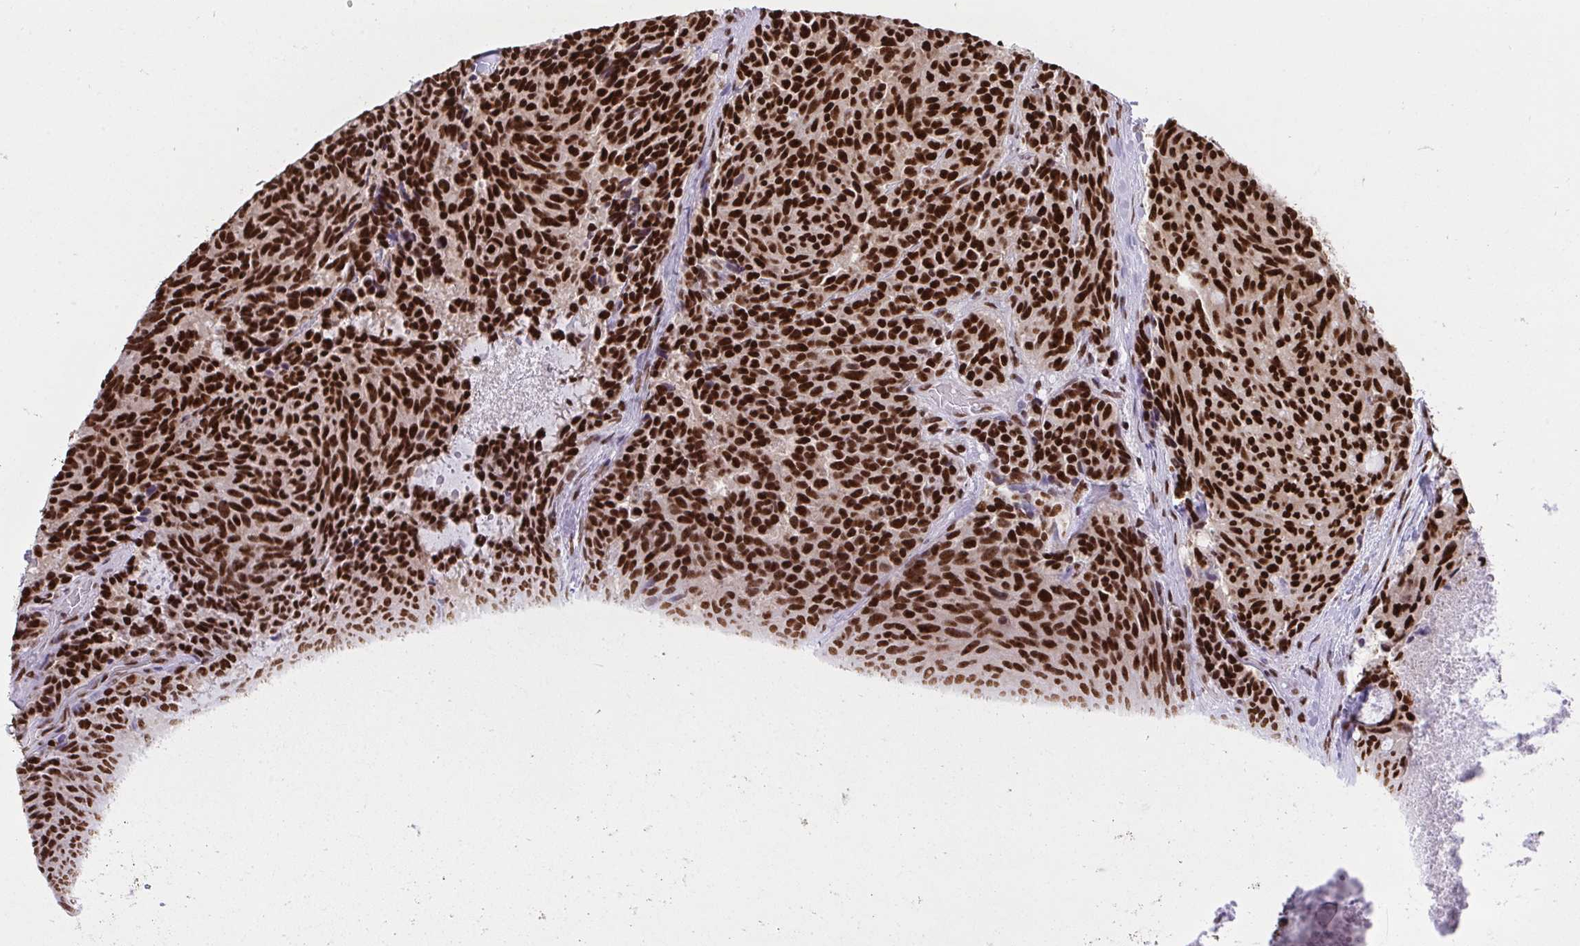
{"staining": {"intensity": "strong", "quantity": ">75%", "location": "nuclear"}, "tissue": "carcinoid", "cell_type": "Tumor cells", "image_type": "cancer", "snomed": [{"axis": "morphology", "description": "Carcinoid, malignant, NOS"}, {"axis": "topography", "description": "Pancreas"}], "caption": "Malignant carcinoid was stained to show a protein in brown. There is high levels of strong nuclear positivity in about >75% of tumor cells.", "gene": "HNRNPL", "patient": {"sex": "female", "age": 54}}